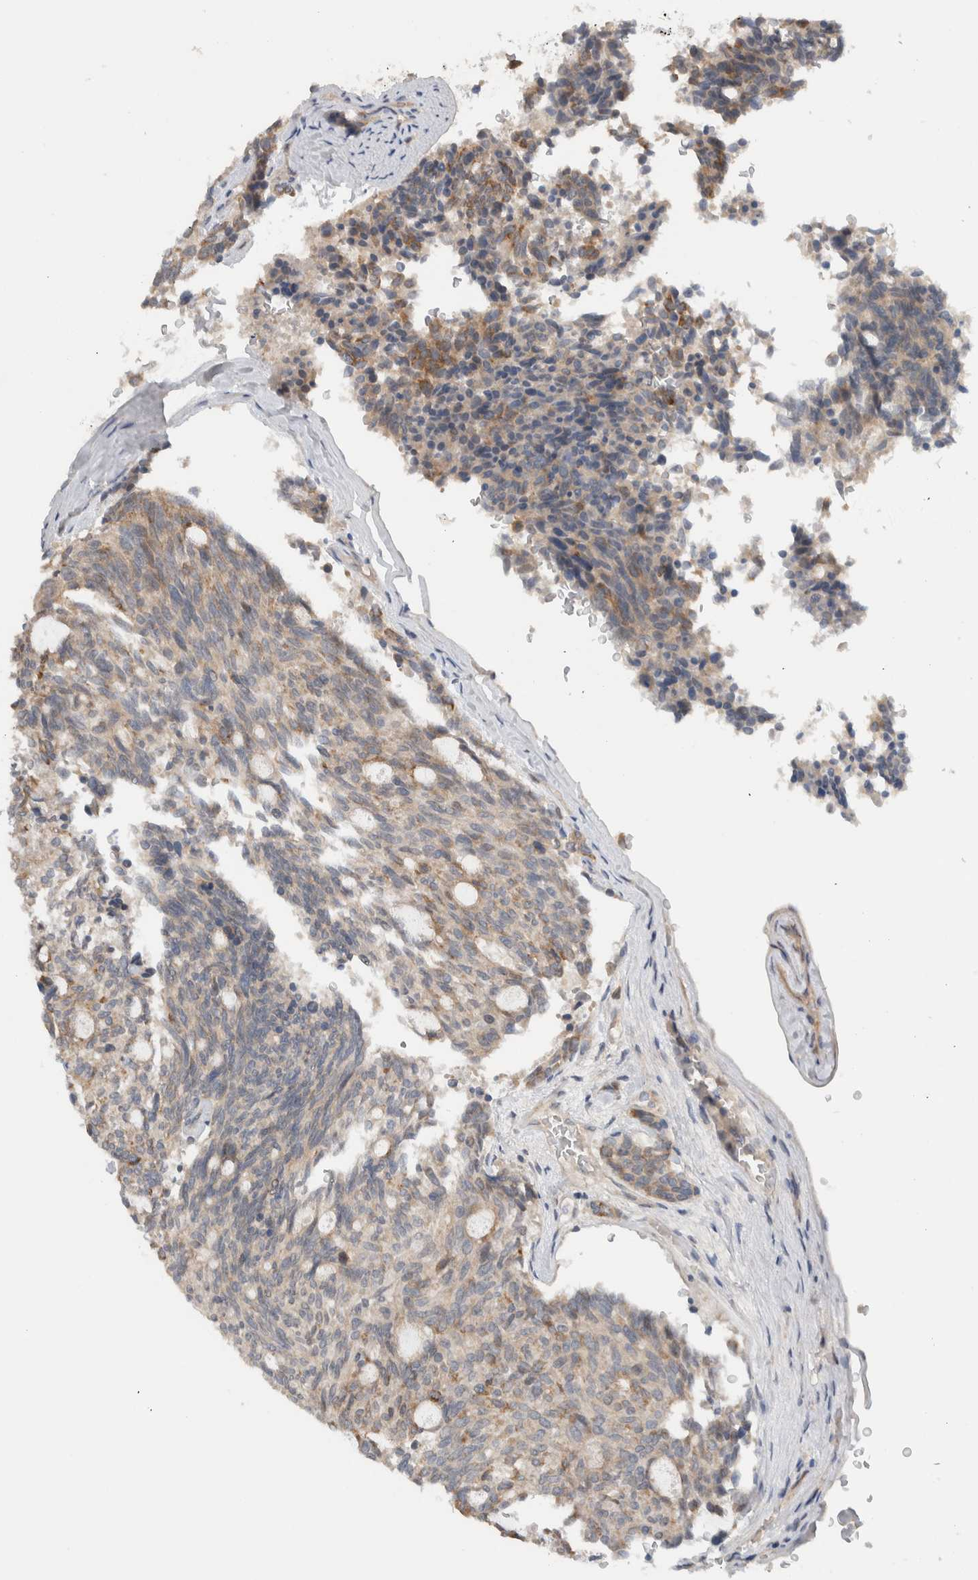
{"staining": {"intensity": "weak", "quantity": ">75%", "location": "cytoplasmic/membranous"}, "tissue": "carcinoid", "cell_type": "Tumor cells", "image_type": "cancer", "snomed": [{"axis": "morphology", "description": "Carcinoid, malignant, NOS"}, {"axis": "topography", "description": "Pancreas"}], "caption": "There is low levels of weak cytoplasmic/membranous positivity in tumor cells of carcinoid, as demonstrated by immunohistochemical staining (brown color).", "gene": "MPRIP", "patient": {"sex": "female", "age": 54}}